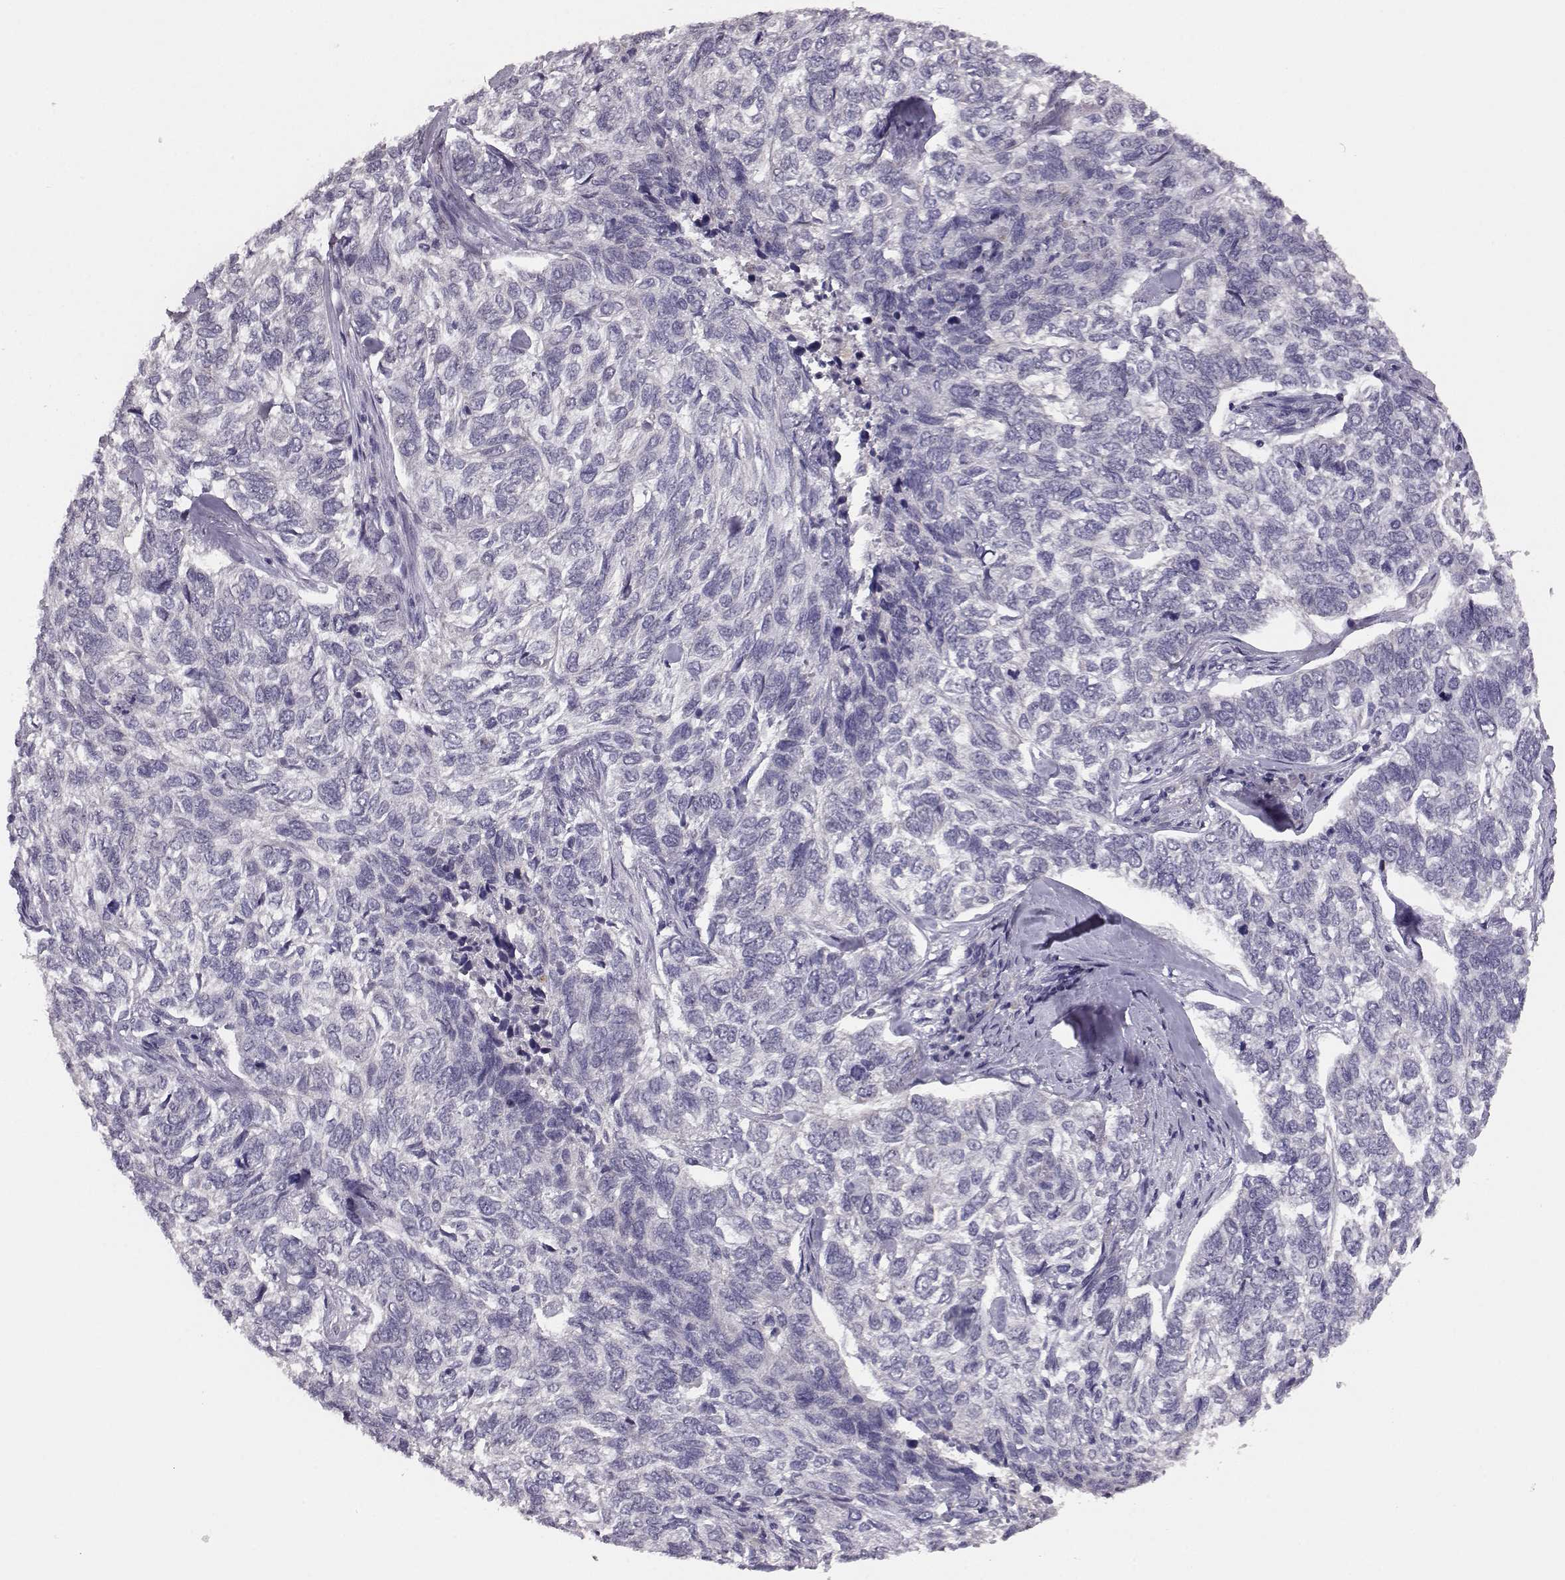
{"staining": {"intensity": "negative", "quantity": "none", "location": "none"}, "tissue": "skin cancer", "cell_type": "Tumor cells", "image_type": "cancer", "snomed": [{"axis": "morphology", "description": "Basal cell carcinoma"}, {"axis": "topography", "description": "Skin"}], "caption": "High power microscopy histopathology image of an IHC image of skin basal cell carcinoma, revealing no significant expression in tumor cells.", "gene": "BFSP2", "patient": {"sex": "female", "age": 65}}